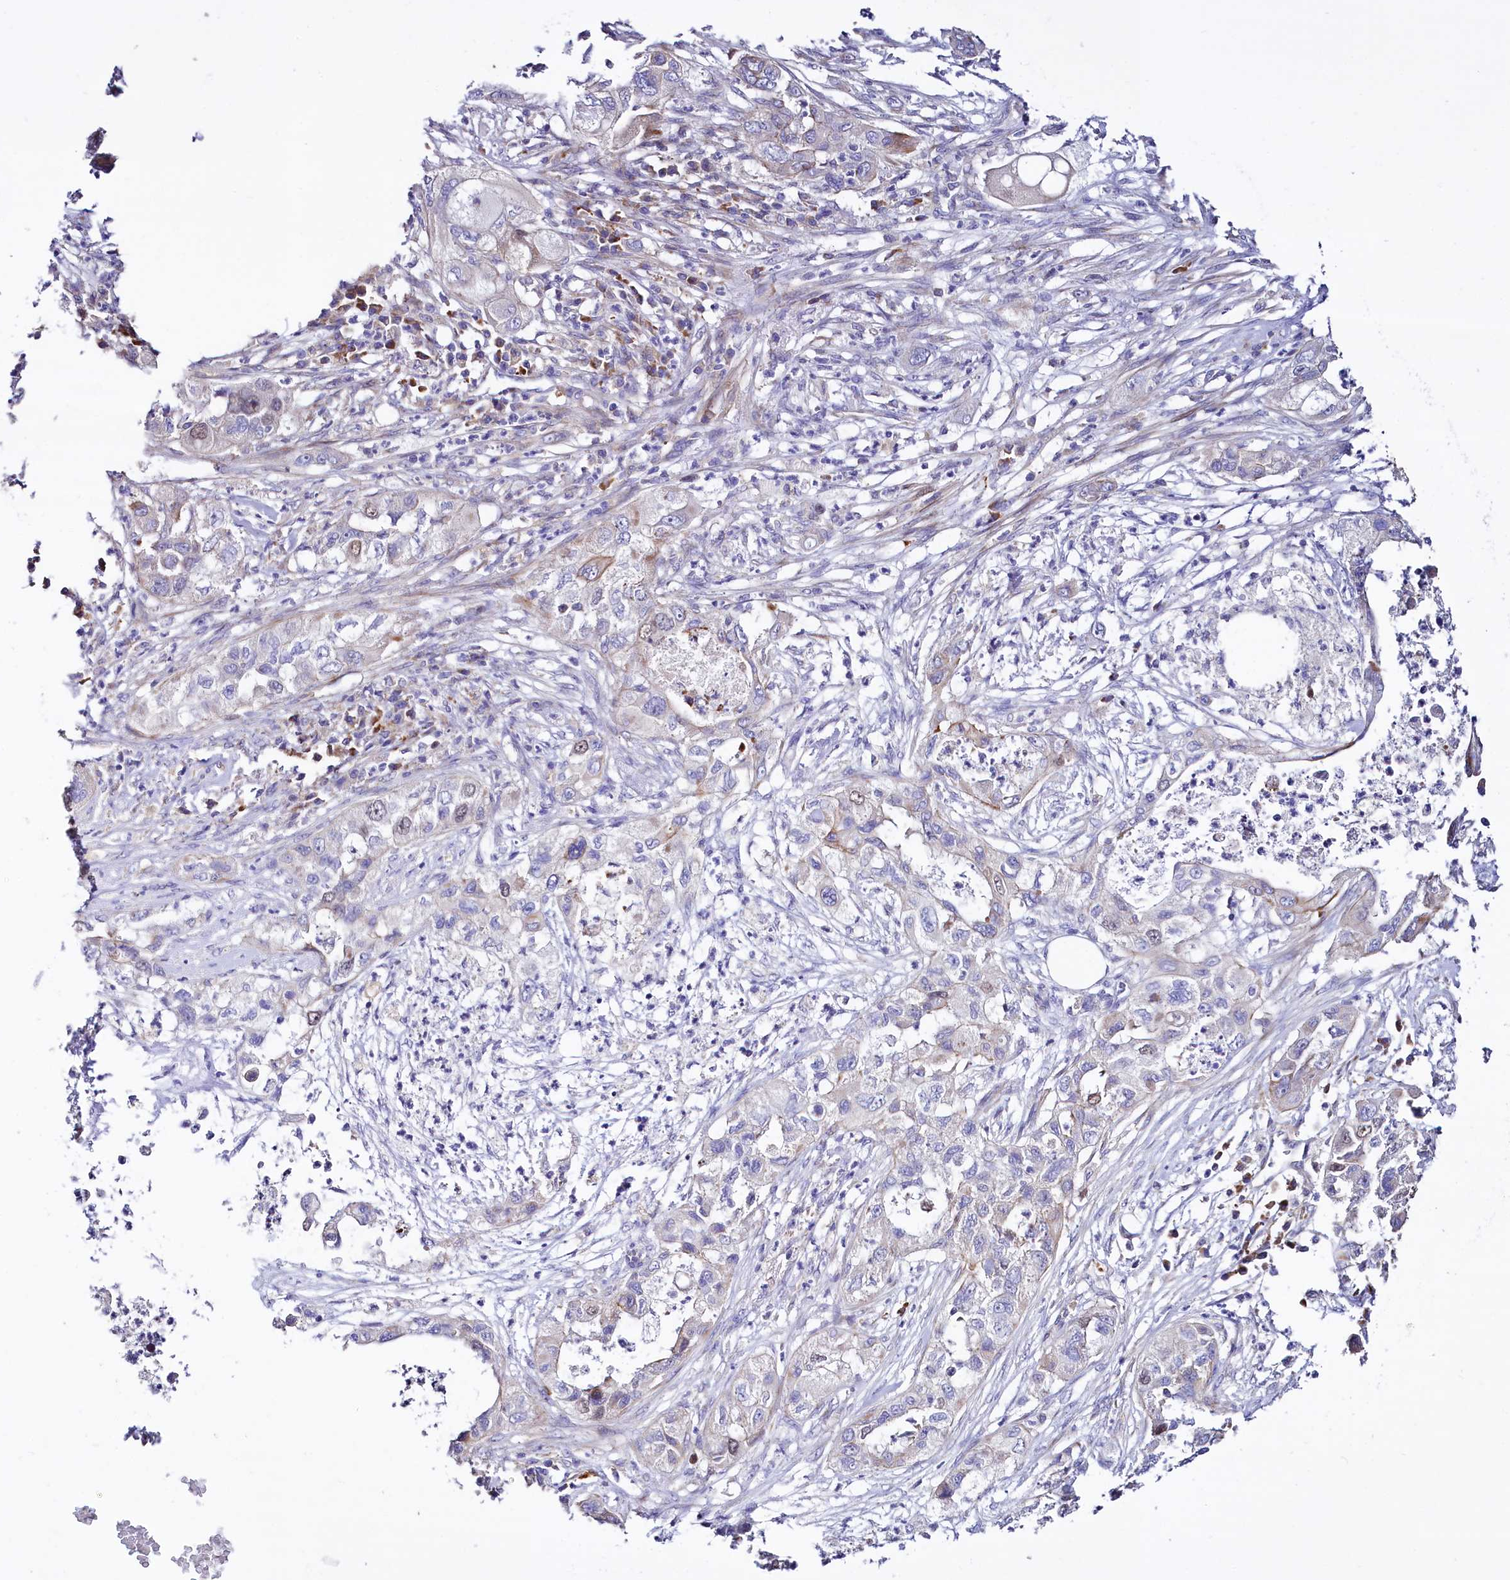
{"staining": {"intensity": "negative", "quantity": "none", "location": "none"}, "tissue": "pancreatic cancer", "cell_type": "Tumor cells", "image_type": "cancer", "snomed": [{"axis": "morphology", "description": "Adenocarcinoma, NOS"}, {"axis": "topography", "description": "Pancreas"}], "caption": "Tumor cells are negative for protein expression in human pancreatic cancer (adenocarcinoma).", "gene": "WNT8A", "patient": {"sex": "female", "age": 78}}